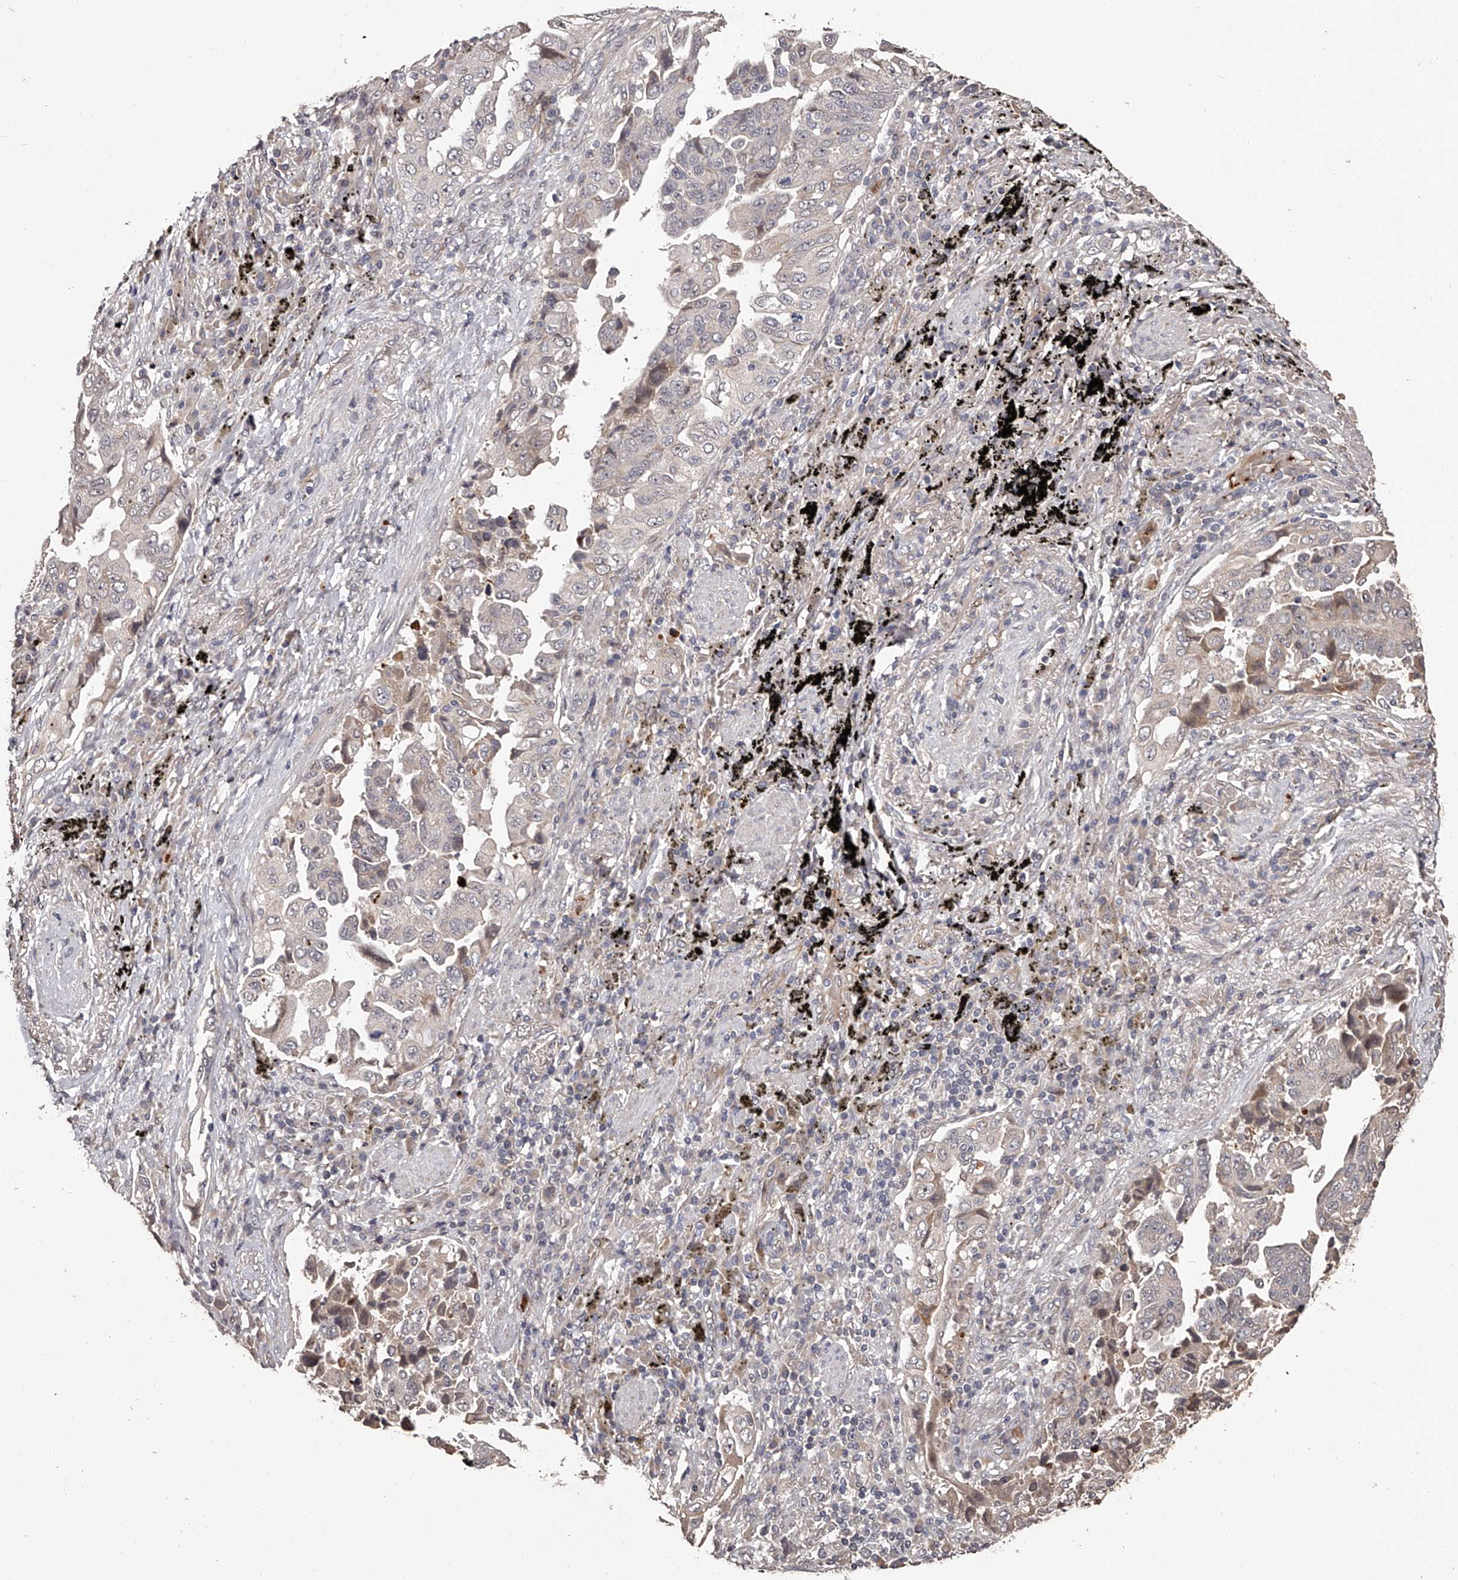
{"staining": {"intensity": "negative", "quantity": "none", "location": "none"}, "tissue": "lung cancer", "cell_type": "Tumor cells", "image_type": "cancer", "snomed": [{"axis": "morphology", "description": "Adenocarcinoma, NOS"}, {"axis": "topography", "description": "Lung"}], "caption": "Image shows no significant protein staining in tumor cells of lung cancer (adenocarcinoma).", "gene": "URGCP", "patient": {"sex": "female", "age": 51}}